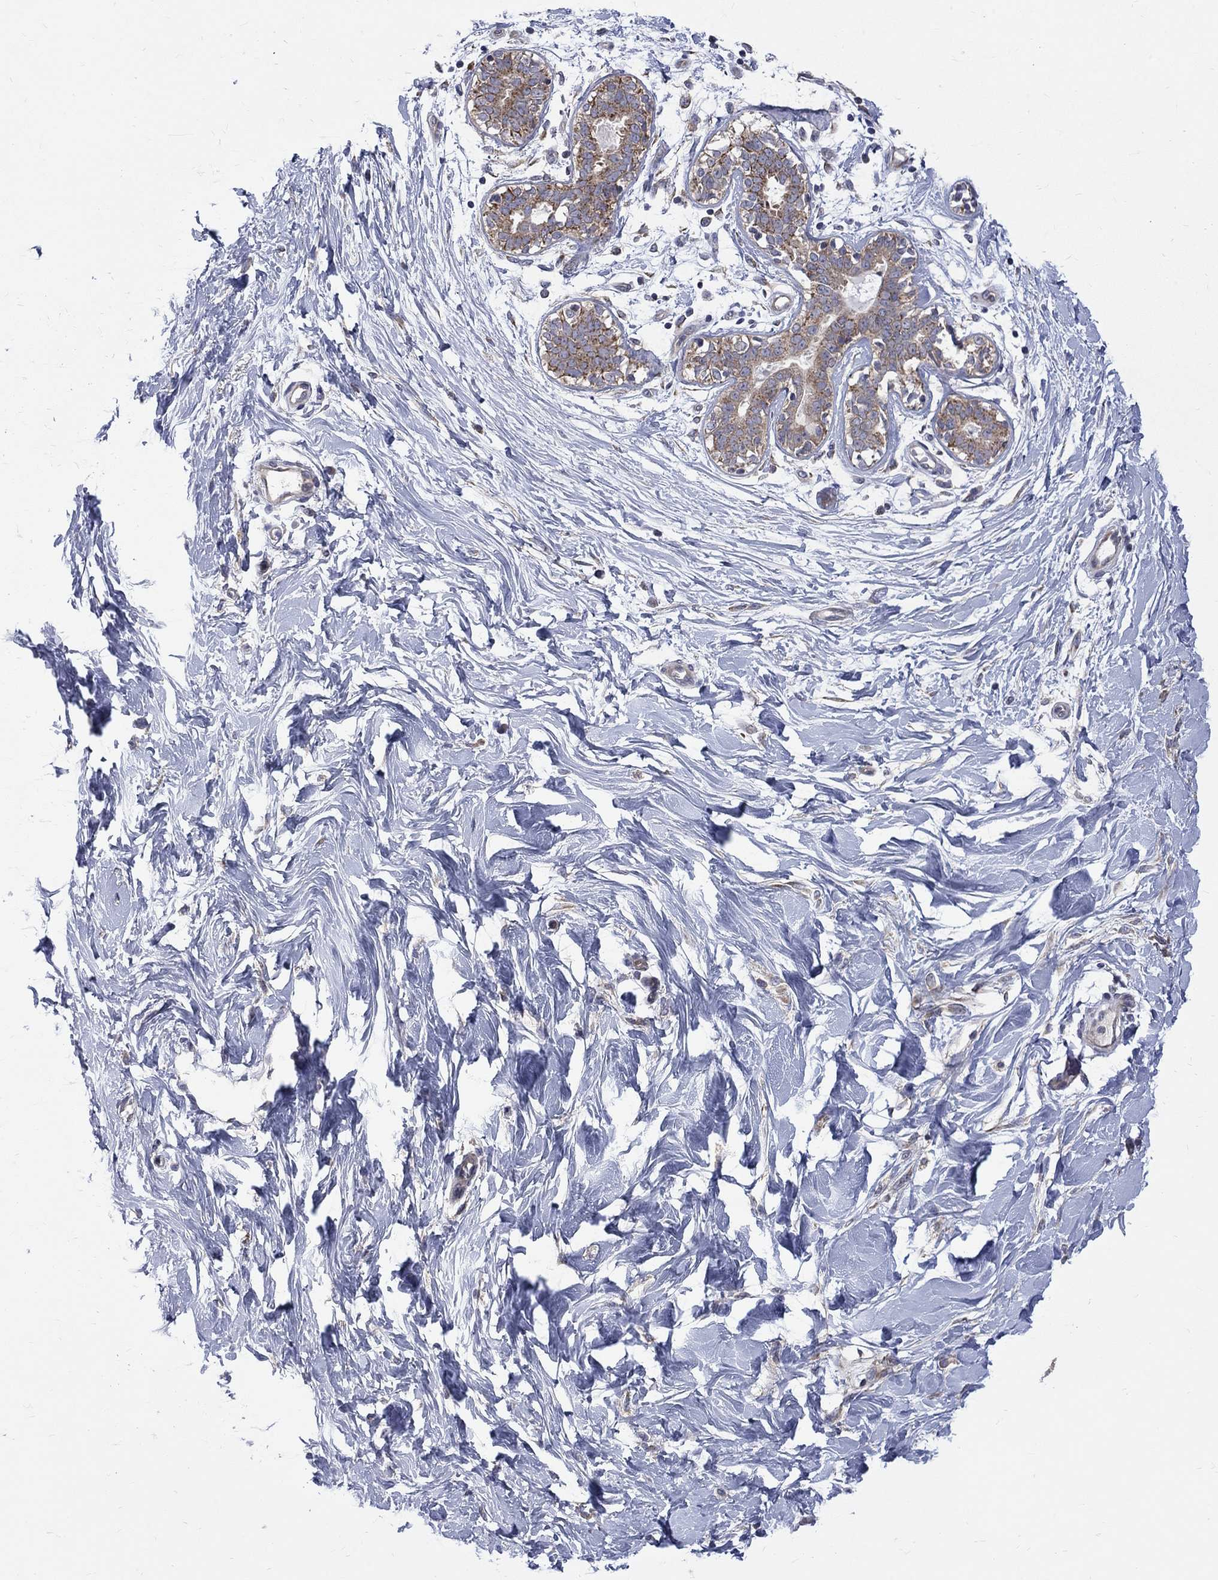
{"staining": {"intensity": "negative", "quantity": "none", "location": "none"}, "tissue": "breast", "cell_type": "Adipocytes", "image_type": "normal", "snomed": [{"axis": "morphology", "description": "Normal tissue, NOS"}, {"axis": "topography", "description": "Breast"}], "caption": "IHC of unremarkable breast displays no positivity in adipocytes.", "gene": "SH2B1", "patient": {"sex": "female", "age": 37}}